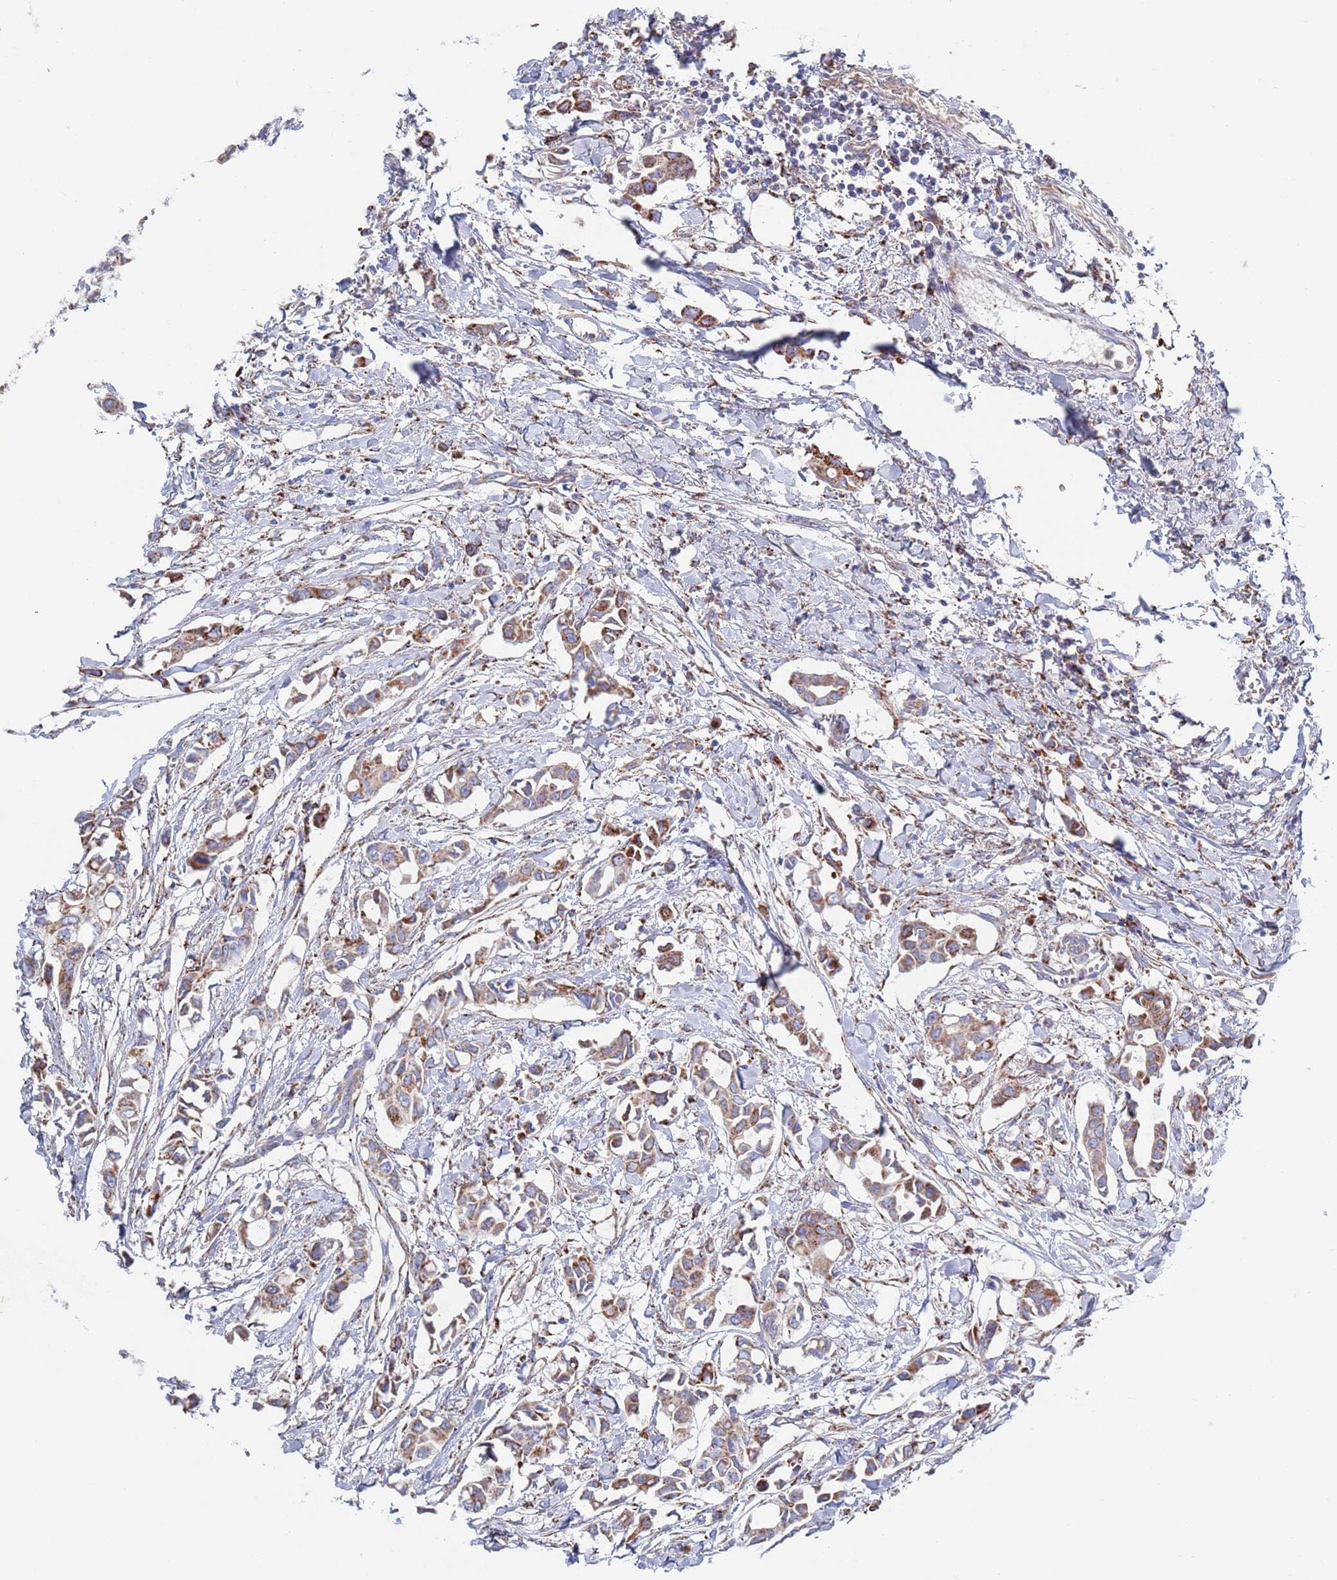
{"staining": {"intensity": "moderate", "quantity": ">75%", "location": "cytoplasmic/membranous"}, "tissue": "breast cancer", "cell_type": "Tumor cells", "image_type": "cancer", "snomed": [{"axis": "morphology", "description": "Duct carcinoma"}, {"axis": "topography", "description": "Breast"}], "caption": "Immunohistochemical staining of human invasive ductal carcinoma (breast) displays medium levels of moderate cytoplasmic/membranous protein expression in approximately >75% of tumor cells. The staining is performed using DAB (3,3'-diaminobenzidine) brown chromogen to label protein expression. The nuclei are counter-stained blue using hematoxylin.", "gene": "CHCHD6", "patient": {"sex": "female", "age": 41}}